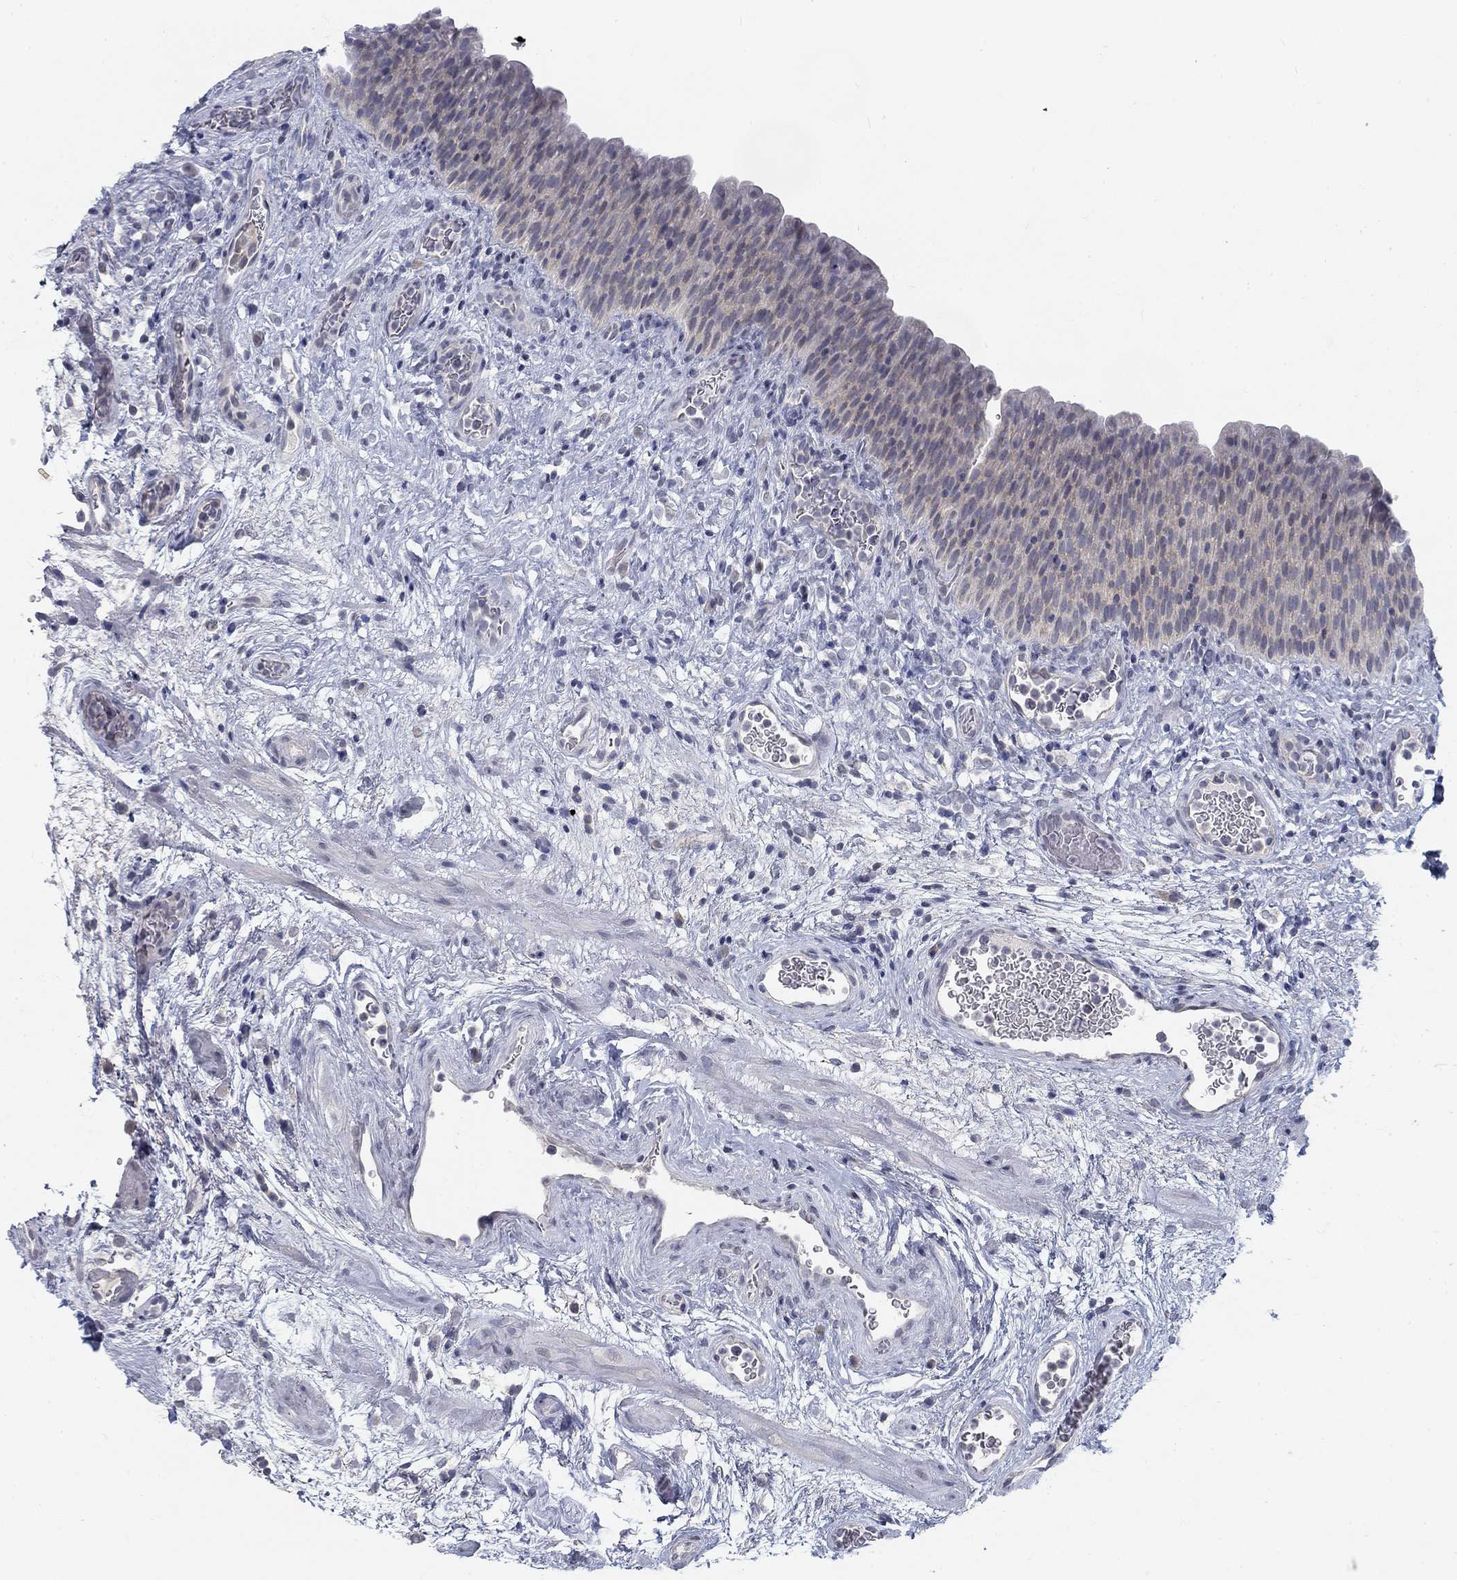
{"staining": {"intensity": "weak", "quantity": "<25%", "location": "cytoplasmic/membranous"}, "tissue": "urinary bladder", "cell_type": "Urothelial cells", "image_type": "normal", "snomed": [{"axis": "morphology", "description": "Normal tissue, NOS"}, {"axis": "topography", "description": "Urinary bladder"}], "caption": "This is an IHC photomicrograph of benign urinary bladder. There is no expression in urothelial cells.", "gene": "ATP1A3", "patient": {"sex": "male", "age": 76}}